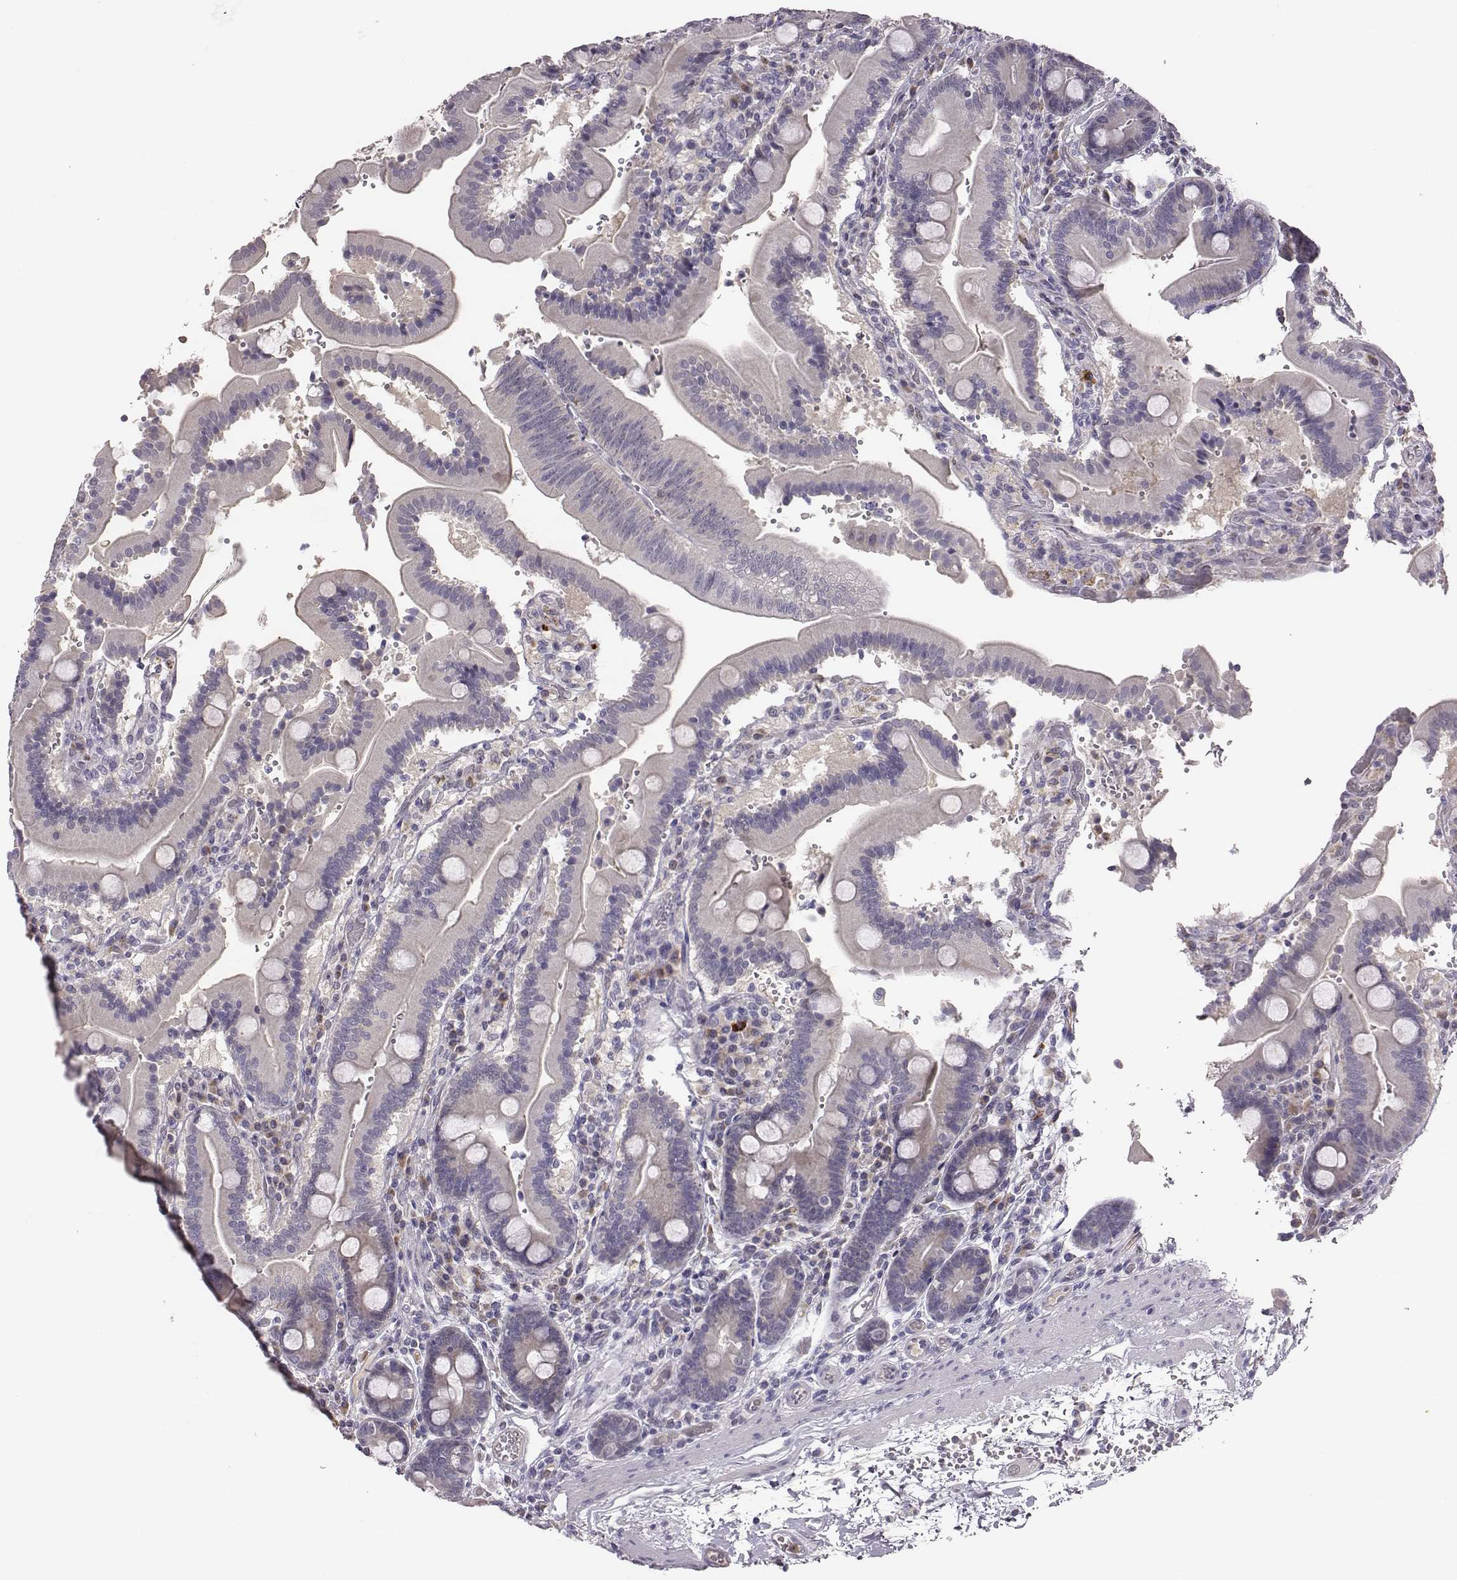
{"staining": {"intensity": "negative", "quantity": "none", "location": "none"}, "tissue": "duodenum", "cell_type": "Glandular cells", "image_type": "normal", "snomed": [{"axis": "morphology", "description": "Normal tissue, NOS"}, {"axis": "topography", "description": "Duodenum"}], "caption": "Duodenum was stained to show a protein in brown. There is no significant expression in glandular cells. (DAB immunohistochemistry visualized using brightfield microscopy, high magnification).", "gene": "KMO", "patient": {"sex": "female", "age": 62}}